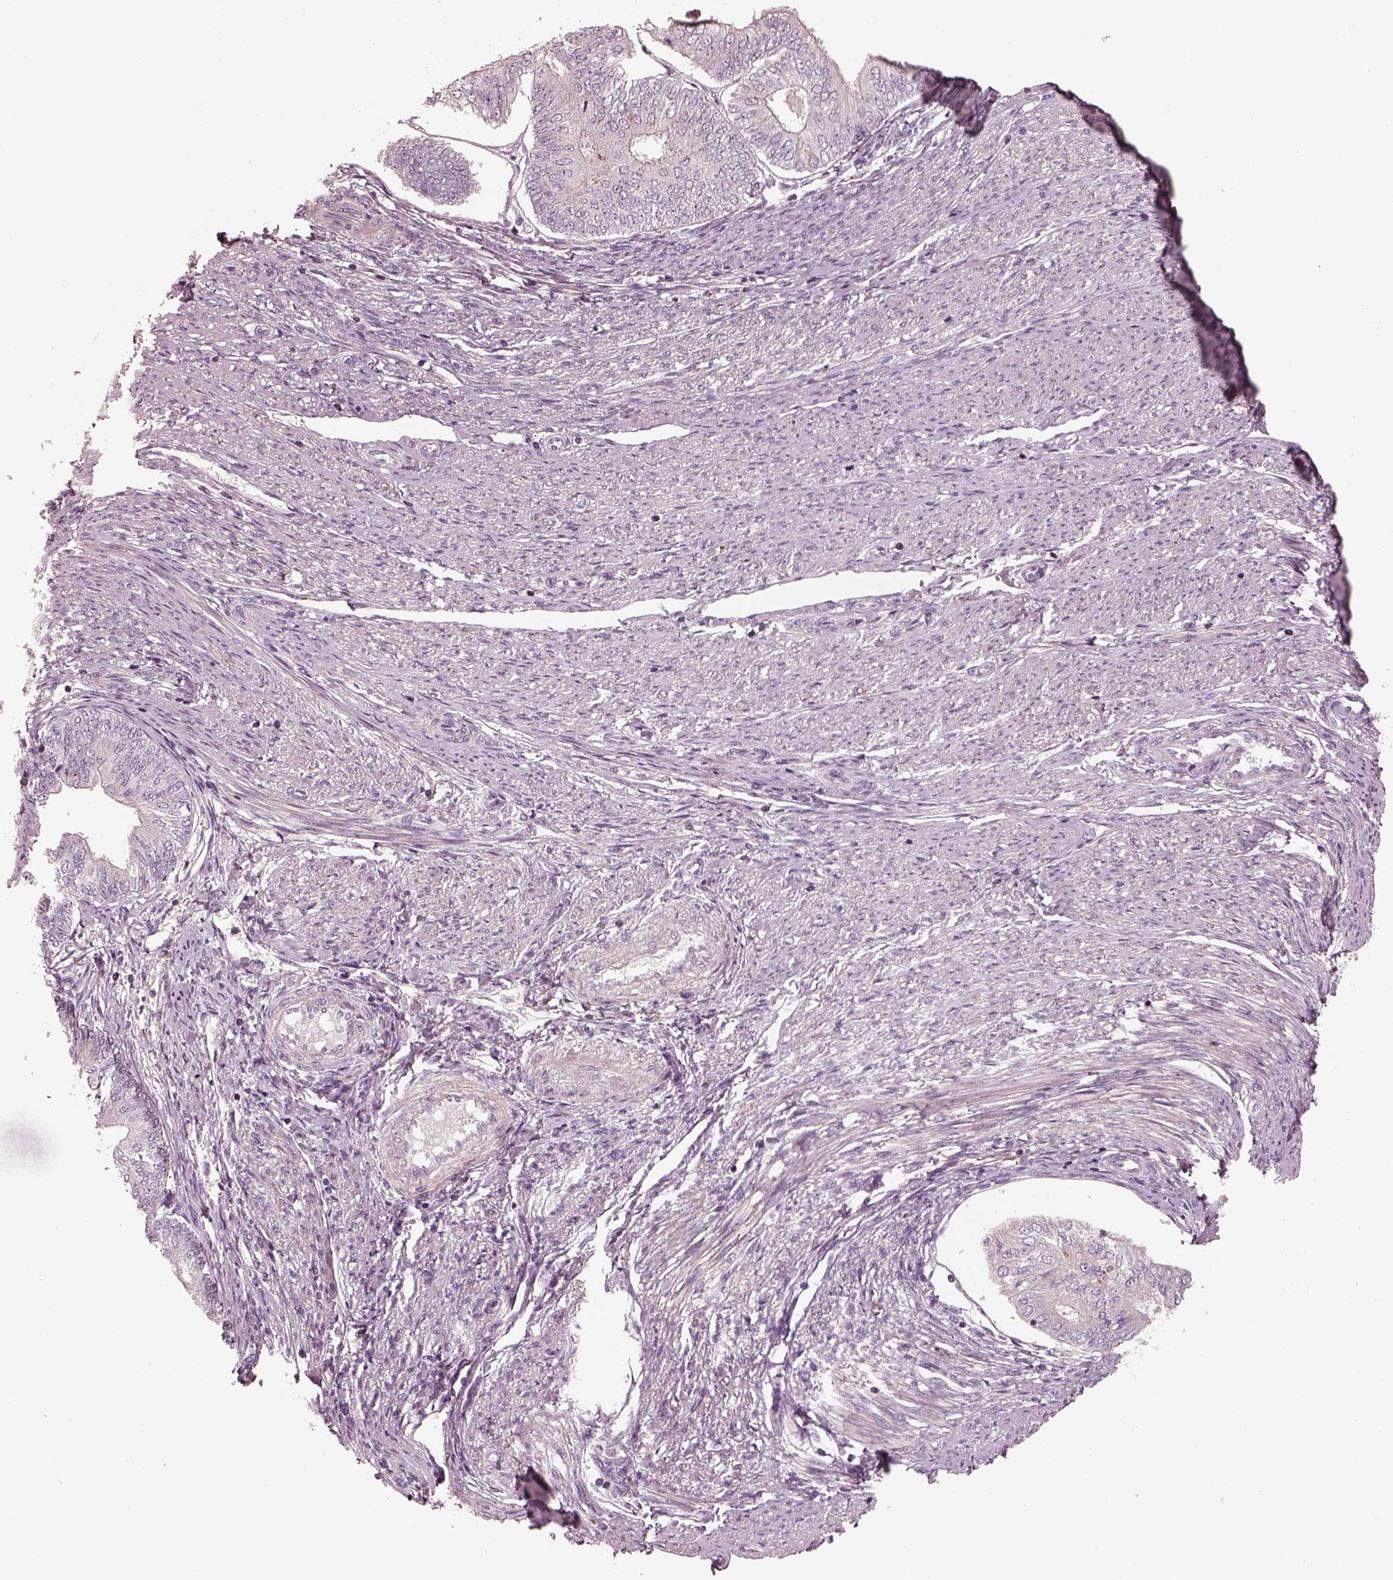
{"staining": {"intensity": "negative", "quantity": "none", "location": "none"}, "tissue": "endometrial cancer", "cell_type": "Tumor cells", "image_type": "cancer", "snomed": [{"axis": "morphology", "description": "Adenocarcinoma, NOS"}, {"axis": "topography", "description": "Endometrium"}], "caption": "High power microscopy image of an immunohistochemistry photomicrograph of endometrial cancer, revealing no significant positivity in tumor cells.", "gene": "SDCBP2", "patient": {"sex": "female", "age": 58}}